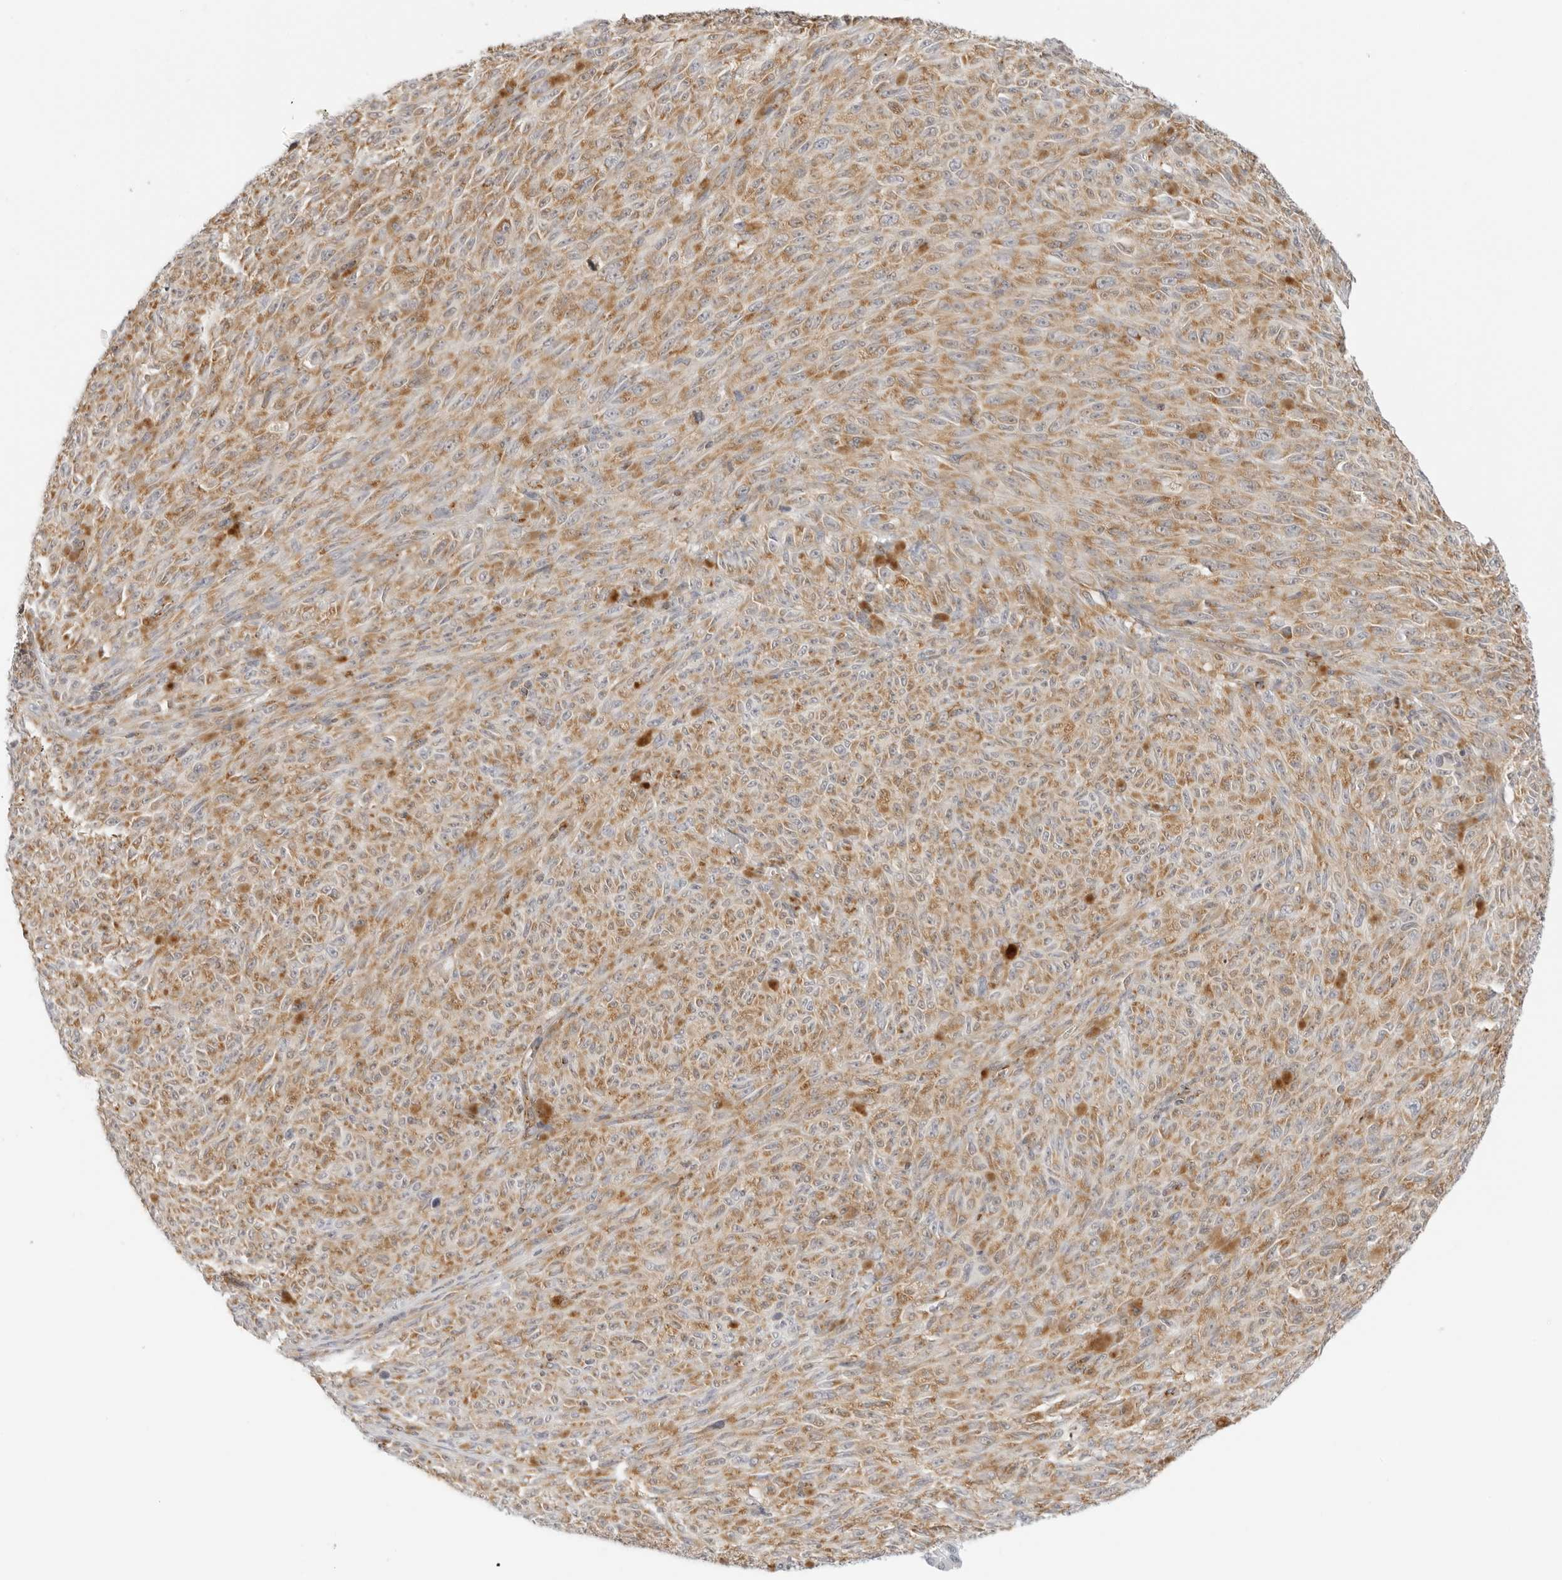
{"staining": {"intensity": "moderate", "quantity": ">75%", "location": "cytoplasmic/membranous"}, "tissue": "melanoma", "cell_type": "Tumor cells", "image_type": "cancer", "snomed": [{"axis": "morphology", "description": "Malignant melanoma, NOS"}, {"axis": "topography", "description": "Skin"}], "caption": "A medium amount of moderate cytoplasmic/membranous staining is identified in about >75% of tumor cells in melanoma tissue. Immunohistochemistry stains the protein in brown and the nuclei are stained blue.", "gene": "RC3H1", "patient": {"sex": "female", "age": 82}}